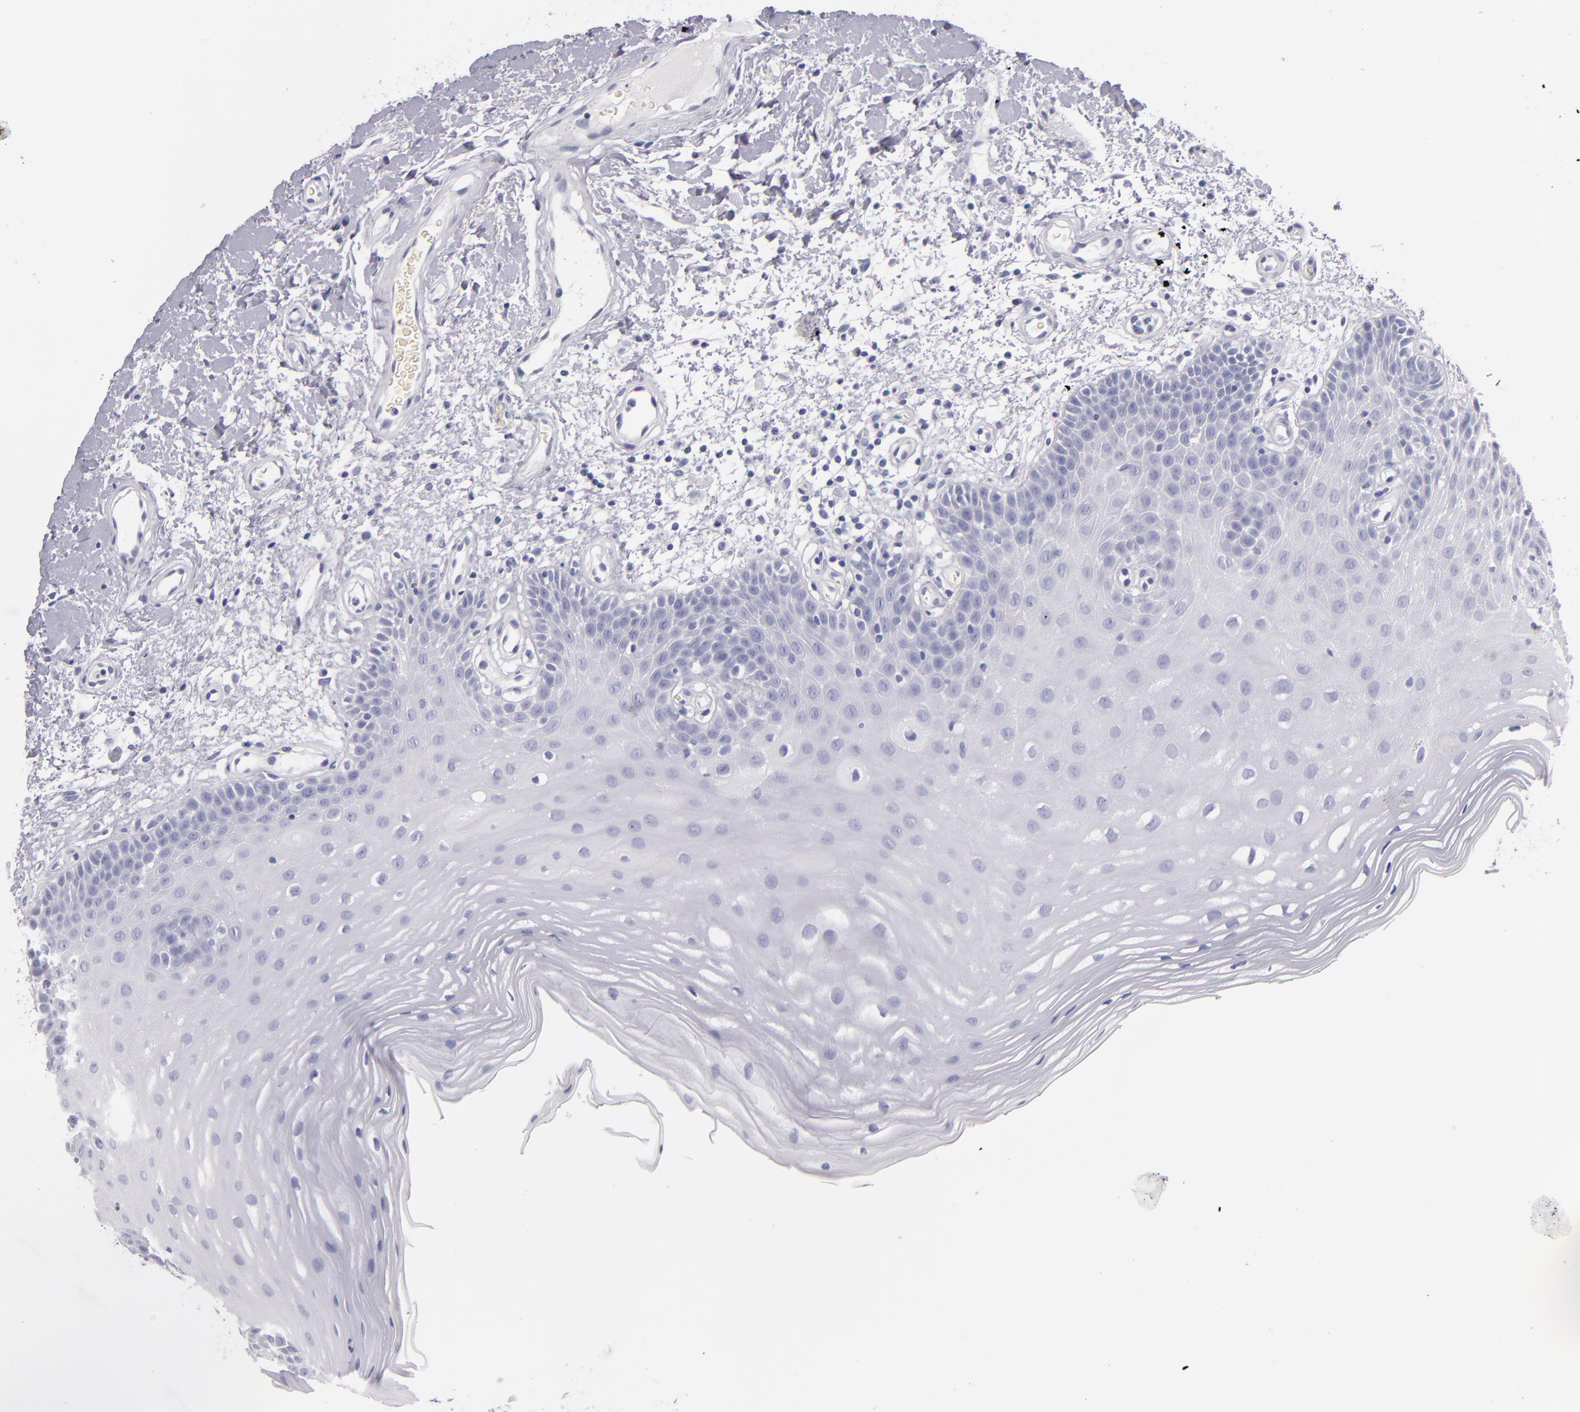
{"staining": {"intensity": "negative", "quantity": "none", "location": "none"}, "tissue": "oral mucosa", "cell_type": "Squamous epithelial cells", "image_type": "normal", "snomed": [{"axis": "morphology", "description": "Normal tissue, NOS"}, {"axis": "morphology", "description": "Squamous cell carcinoma, NOS"}, {"axis": "topography", "description": "Skeletal muscle"}, {"axis": "topography", "description": "Oral tissue"}, {"axis": "topography", "description": "Head-Neck"}], "caption": "IHC of normal oral mucosa displays no expression in squamous epithelial cells. (Brightfield microscopy of DAB (3,3'-diaminobenzidine) immunohistochemistry at high magnification).", "gene": "FABP1", "patient": {"sex": "male", "age": 71}}